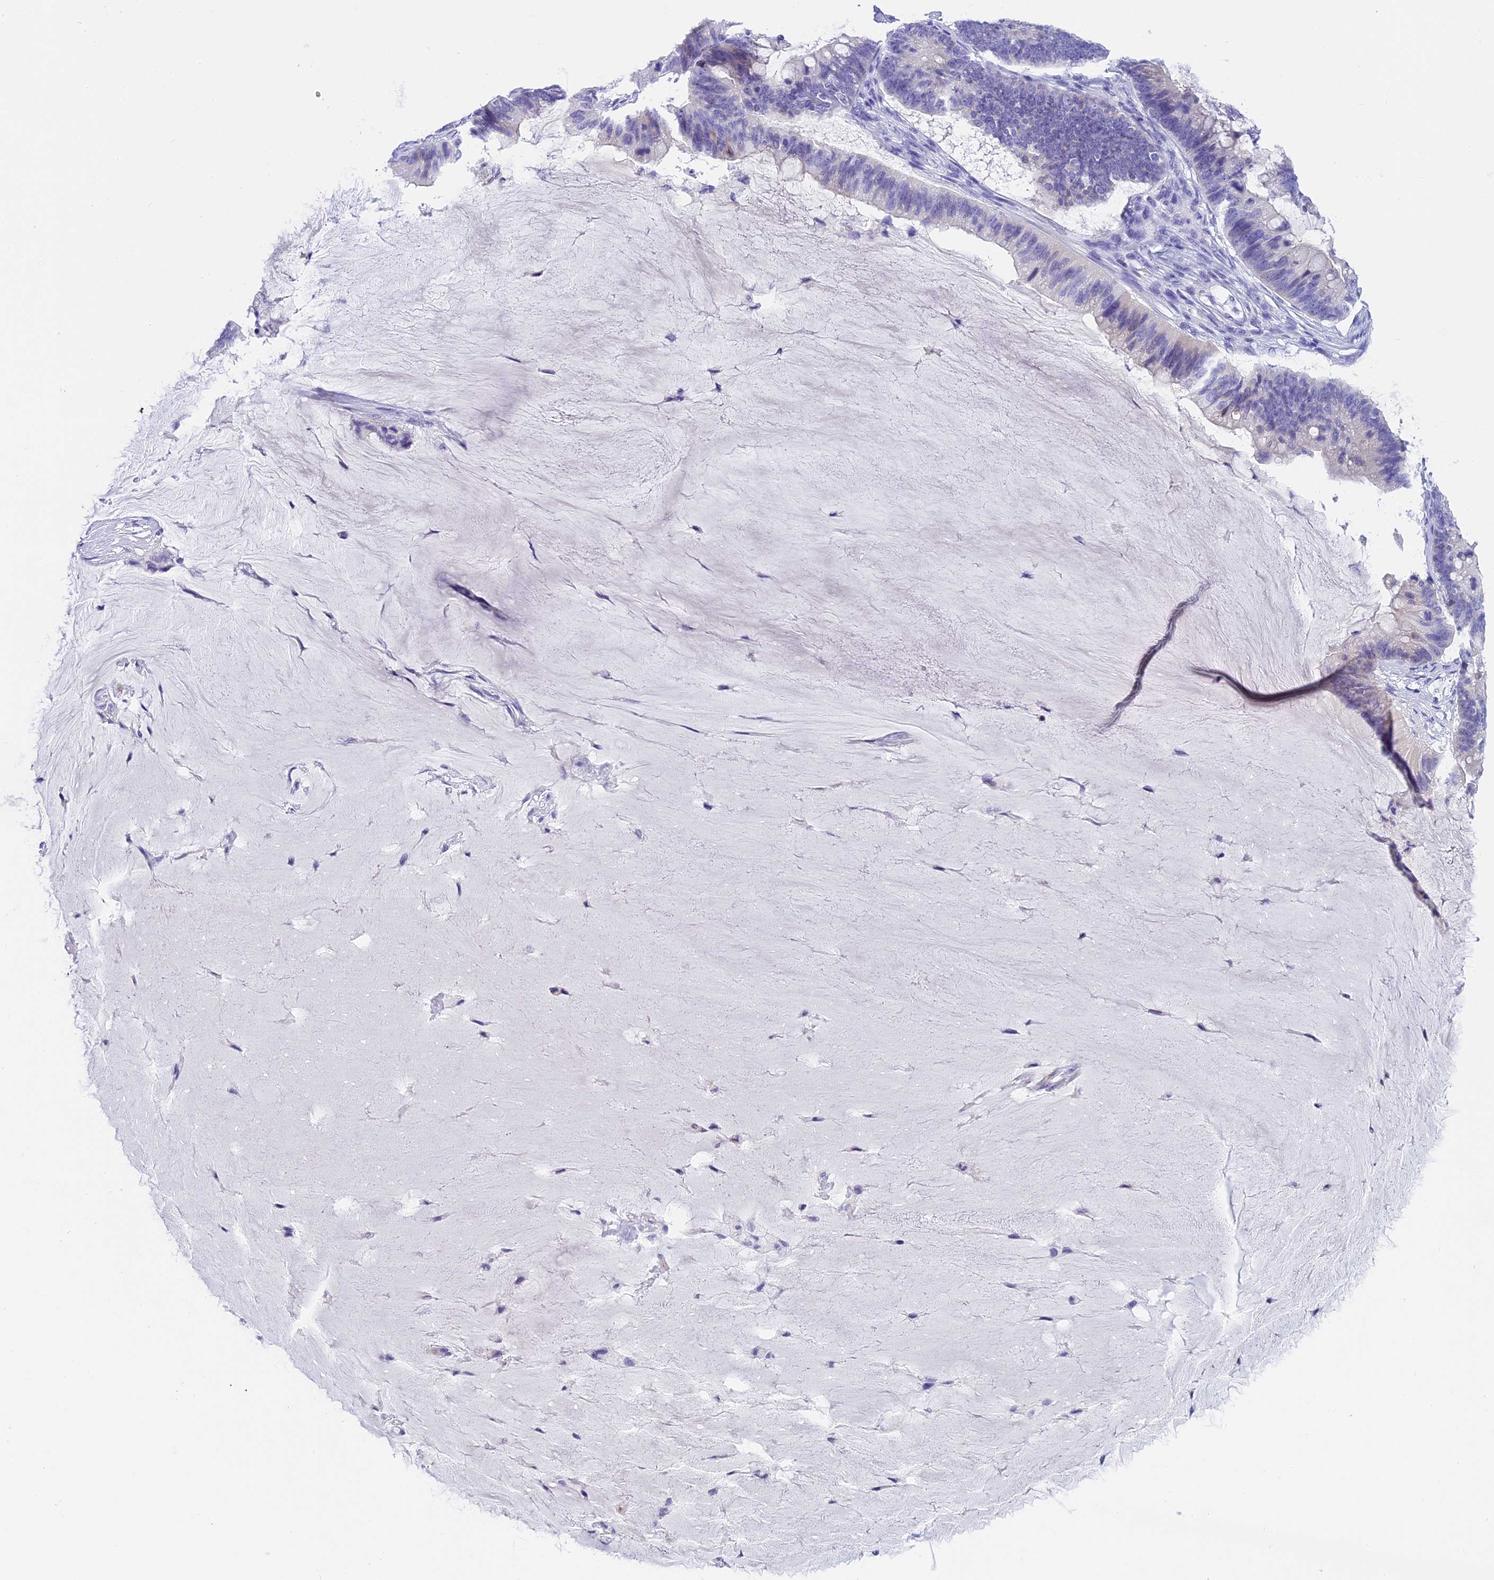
{"staining": {"intensity": "negative", "quantity": "none", "location": "none"}, "tissue": "ovarian cancer", "cell_type": "Tumor cells", "image_type": "cancer", "snomed": [{"axis": "morphology", "description": "Cystadenocarcinoma, mucinous, NOS"}, {"axis": "topography", "description": "Ovary"}], "caption": "Tumor cells are negative for protein expression in human mucinous cystadenocarcinoma (ovarian). (Stains: DAB immunohistochemistry (IHC) with hematoxylin counter stain, Microscopy: brightfield microscopy at high magnification).", "gene": "KCTD14", "patient": {"sex": "female", "age": 61}}